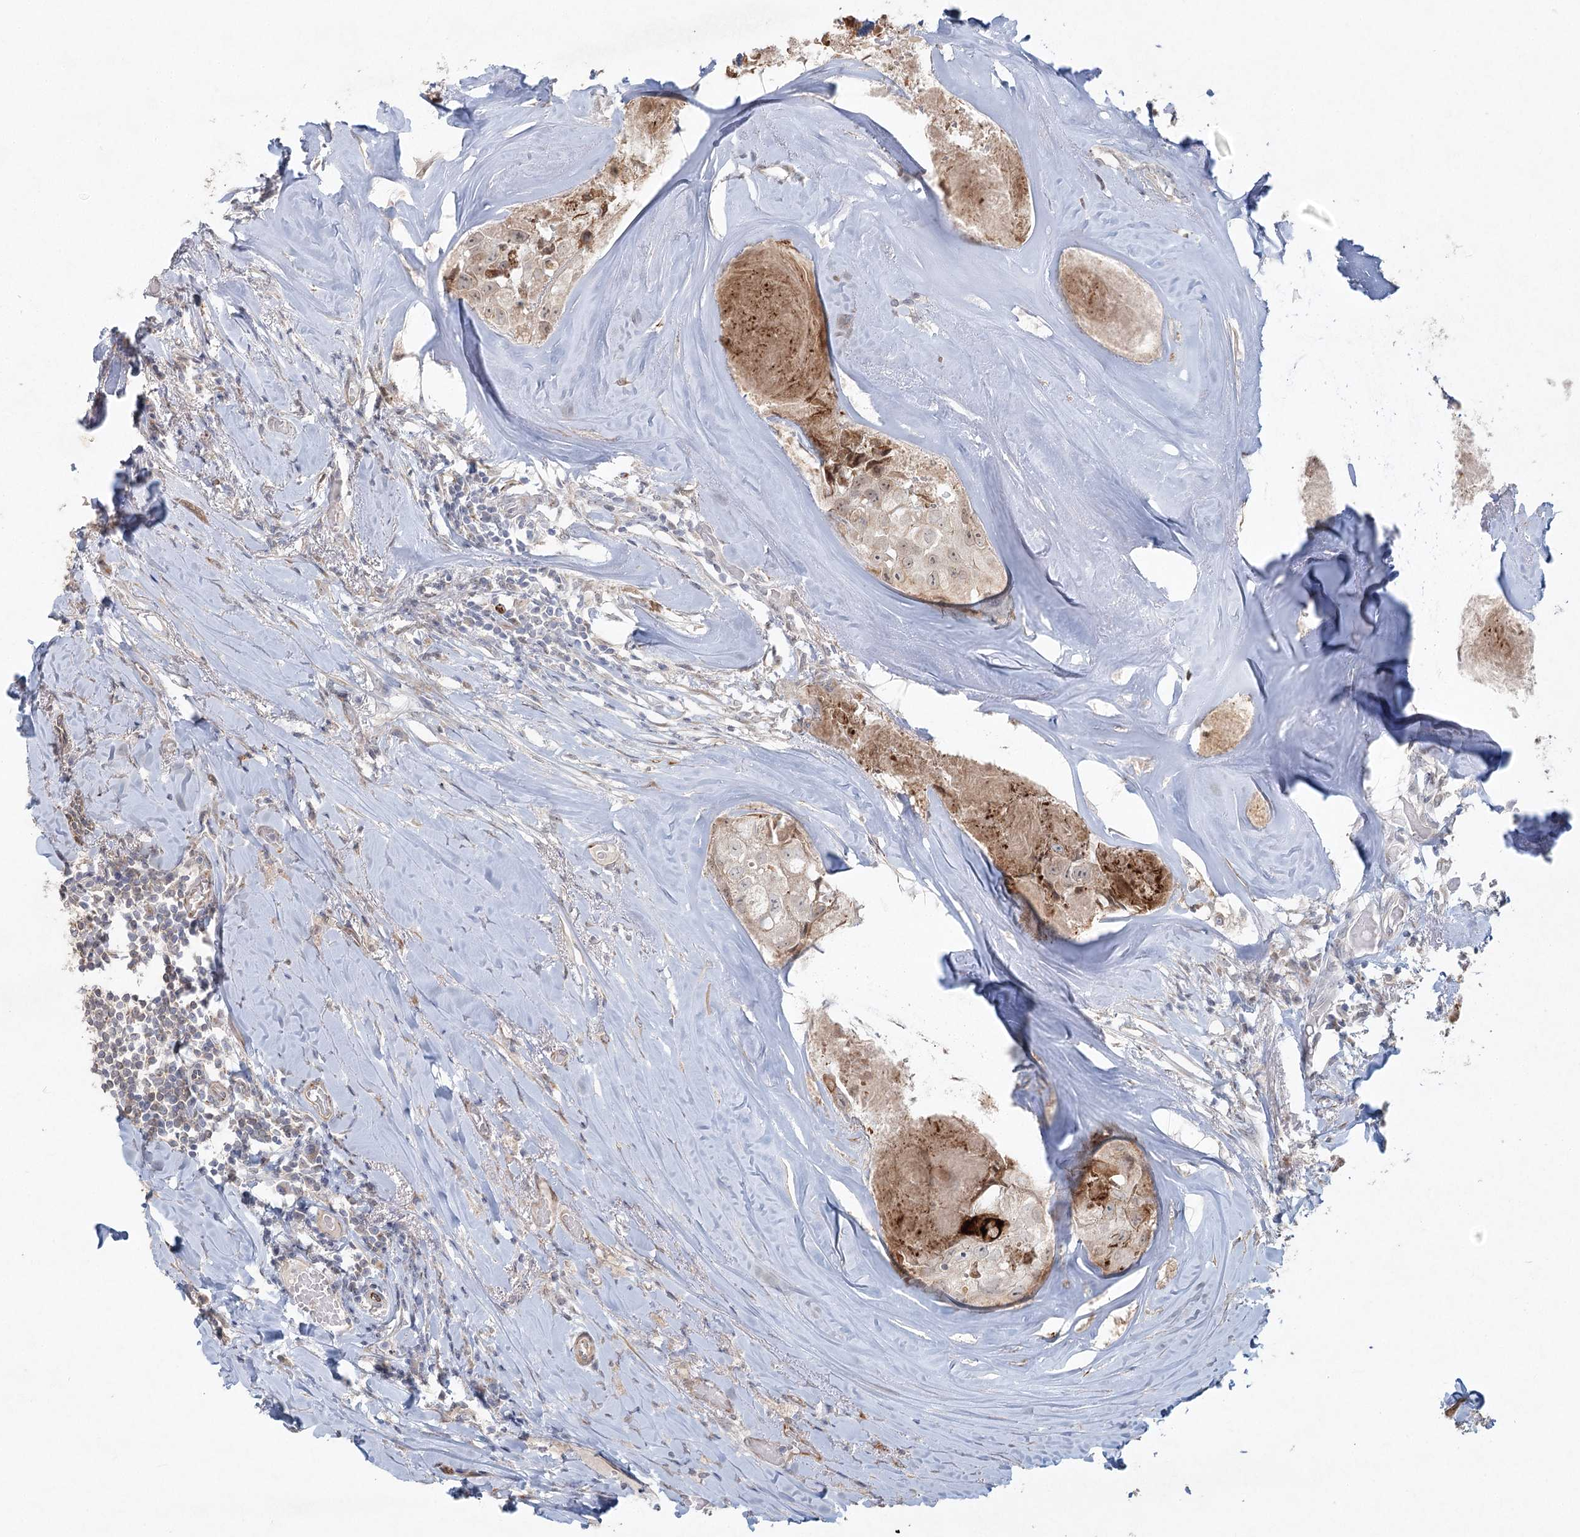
{"staining": {"intensity": "moderate", "quantity": "25%-75%", "location": "cytoplasmic/membranous"}, "tissue": "head and neck cancer", "cell_type": "Tumor cells", "image_type": "cancer", "snomed": [{"axis": "morphology", "description": "Adenocarcinoma, NOS"}, {"axis": "morphology", "description": "Adenocarcinoma, metastatic, NOS"}, {"axis": "topography", "description": "Head-Neck"}], "caption": "Tumor cells demonstrate moderate cytoplasmic/membranous positivity in about 25%-75% of cells in head and neck metastatic adenocarcinoma. Ihc stains the protein of interest in brown and the nuclei are stained blue.", "gene": "LRP2BP", "patient": {"sex": "male", "age": 75}}